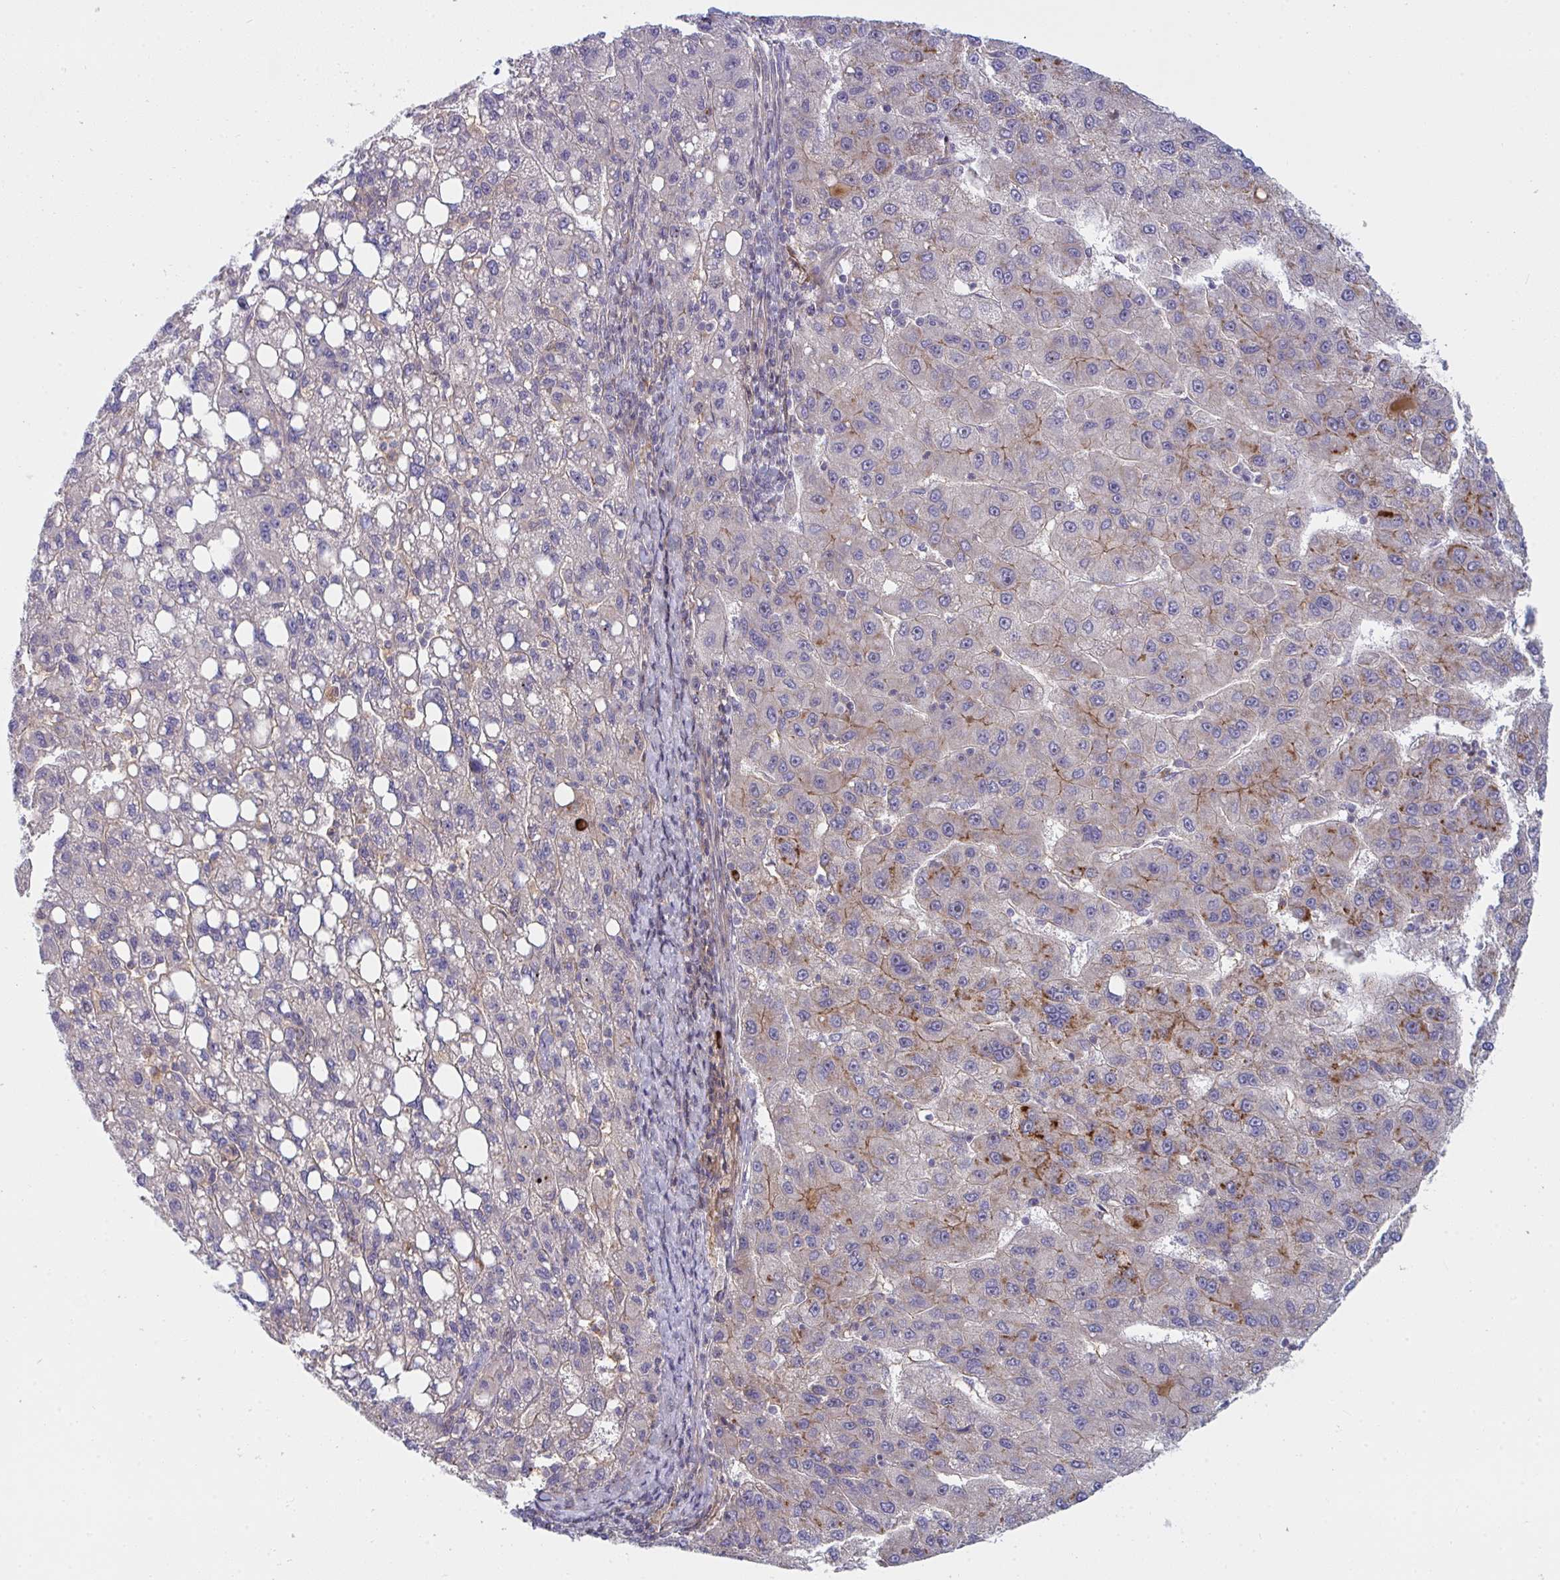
{"staining": {"intensity": "moderate", "quantity": "<25%", "location": "cytoplasmic/membranous"}, "tissue": "liver cancer", "cell_type": "Tumor cells", "image_type": "cancer", "snomed": [{"axis": "morphology", "description": "Carcinoma, Hepatocellular, NOS"}, {"axis": "topography", "description": "Liver"}], "caption": "Immunohistochemistry of human hepatocellular carcinoma (liver) exhibits low levels of moderate cytoplasmic/membranous positivity in about <25% of tumor cells. (Stains: DAB in brown, nuclei in blue, Microscopy: brightfield microscopy at high magnification).", "gene": "TNFSF4", "patient": {"sex": "female", "age": 82}}